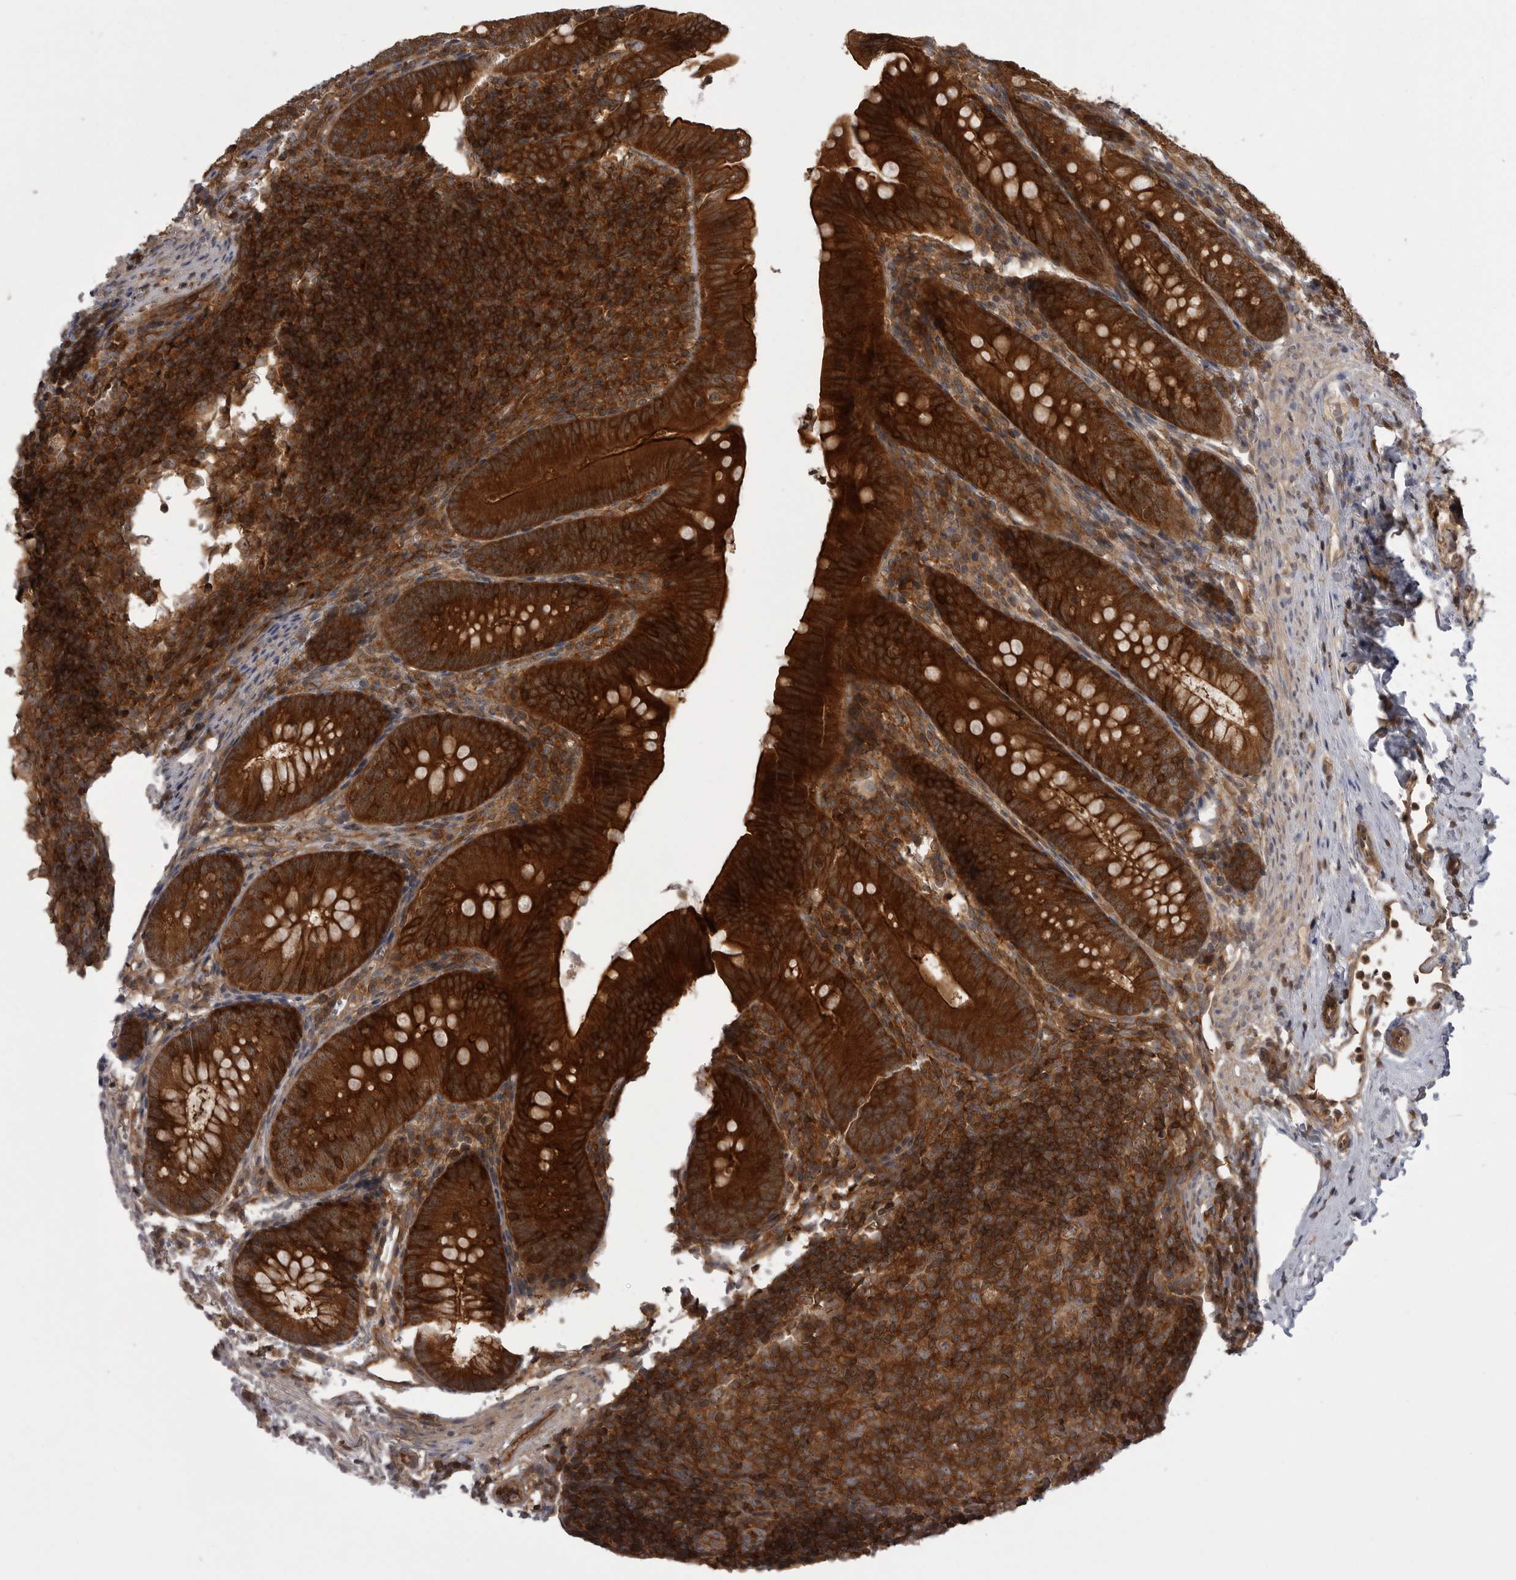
{"staining": {"intensity": "strong", "quantity": ">75%", "location": "cytoplasmic/membranous"}, "tissue": "appendix", "cell_type": "Glandular cells", "image_type": "normal", "snomed": [{"axis": "morphology", "description": "Normal tissue, NOS"}, {"axis": "topography", "description": "Appendix"}], "caption": "Immunohistochemistry of unremarkable appendix reveals high levels of strong cytoplasmic/membranous positivity in approximately >75% of glandular cells.", "gene": "STK24", "patient": {"sex": "male", "age": 1}}